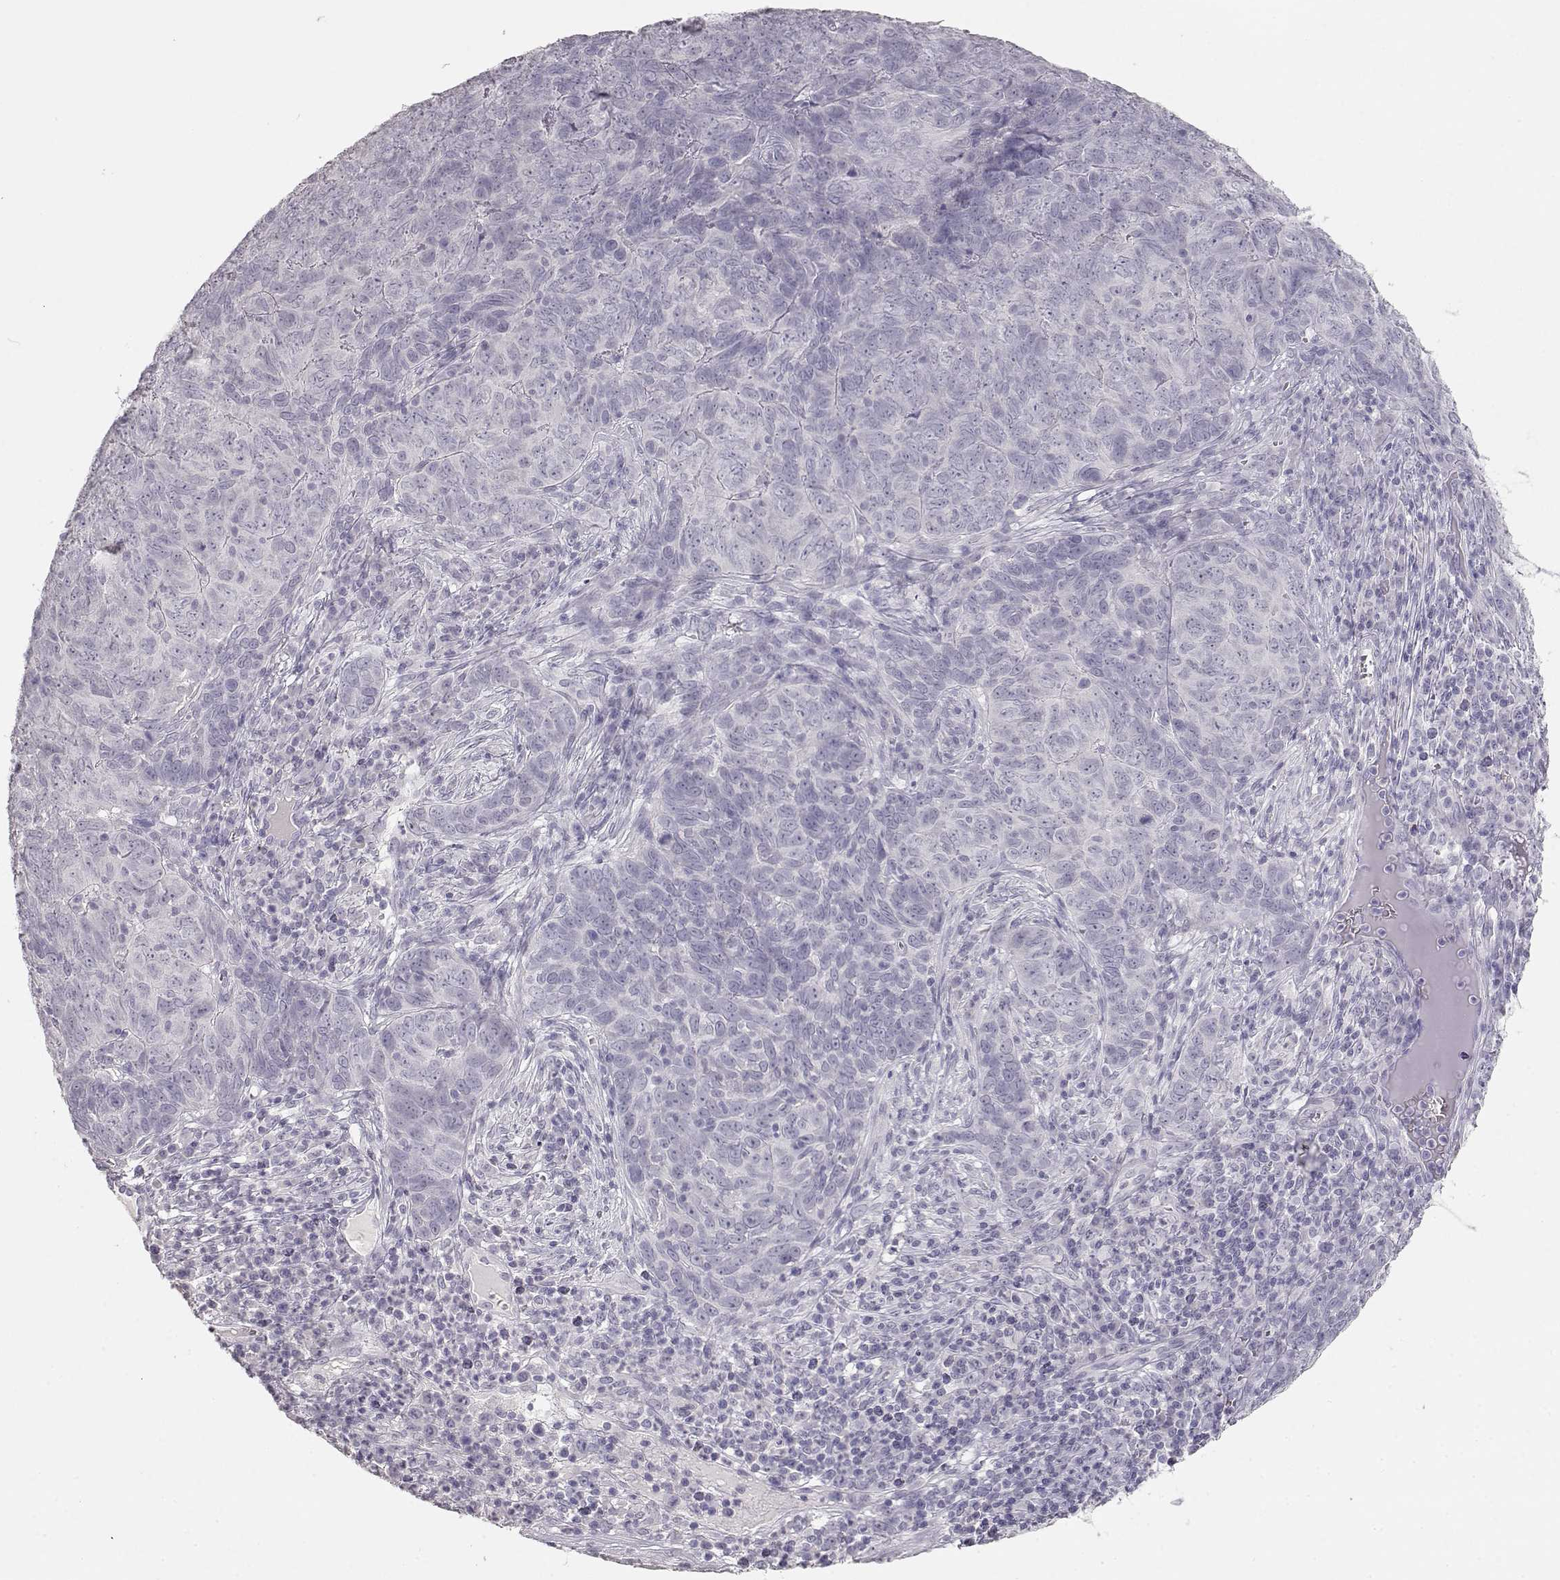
{"staining": {"intensity": "negative", "quantity": "none", "location": "none"}, "tissue": "skin cancer", "cell_type": "Tumor cells", "image_type": "cancer", "snomed": [{"axis": "morphology", "description": "Squamous cell carcinoma, NOS"}, {"axis": "topography", "description": "Skin"}, {"axis": "topography", "description": "Anal"}], "caption": "The photomicrograph exhibits no staining of tumor cells in squamous cell carcinoma (skin). (Immunohistochemistry (ihc), brightfield microscopy, high magnification).", "gene": "TKTL1", "patient": {"sex": "female", "age": 51}}